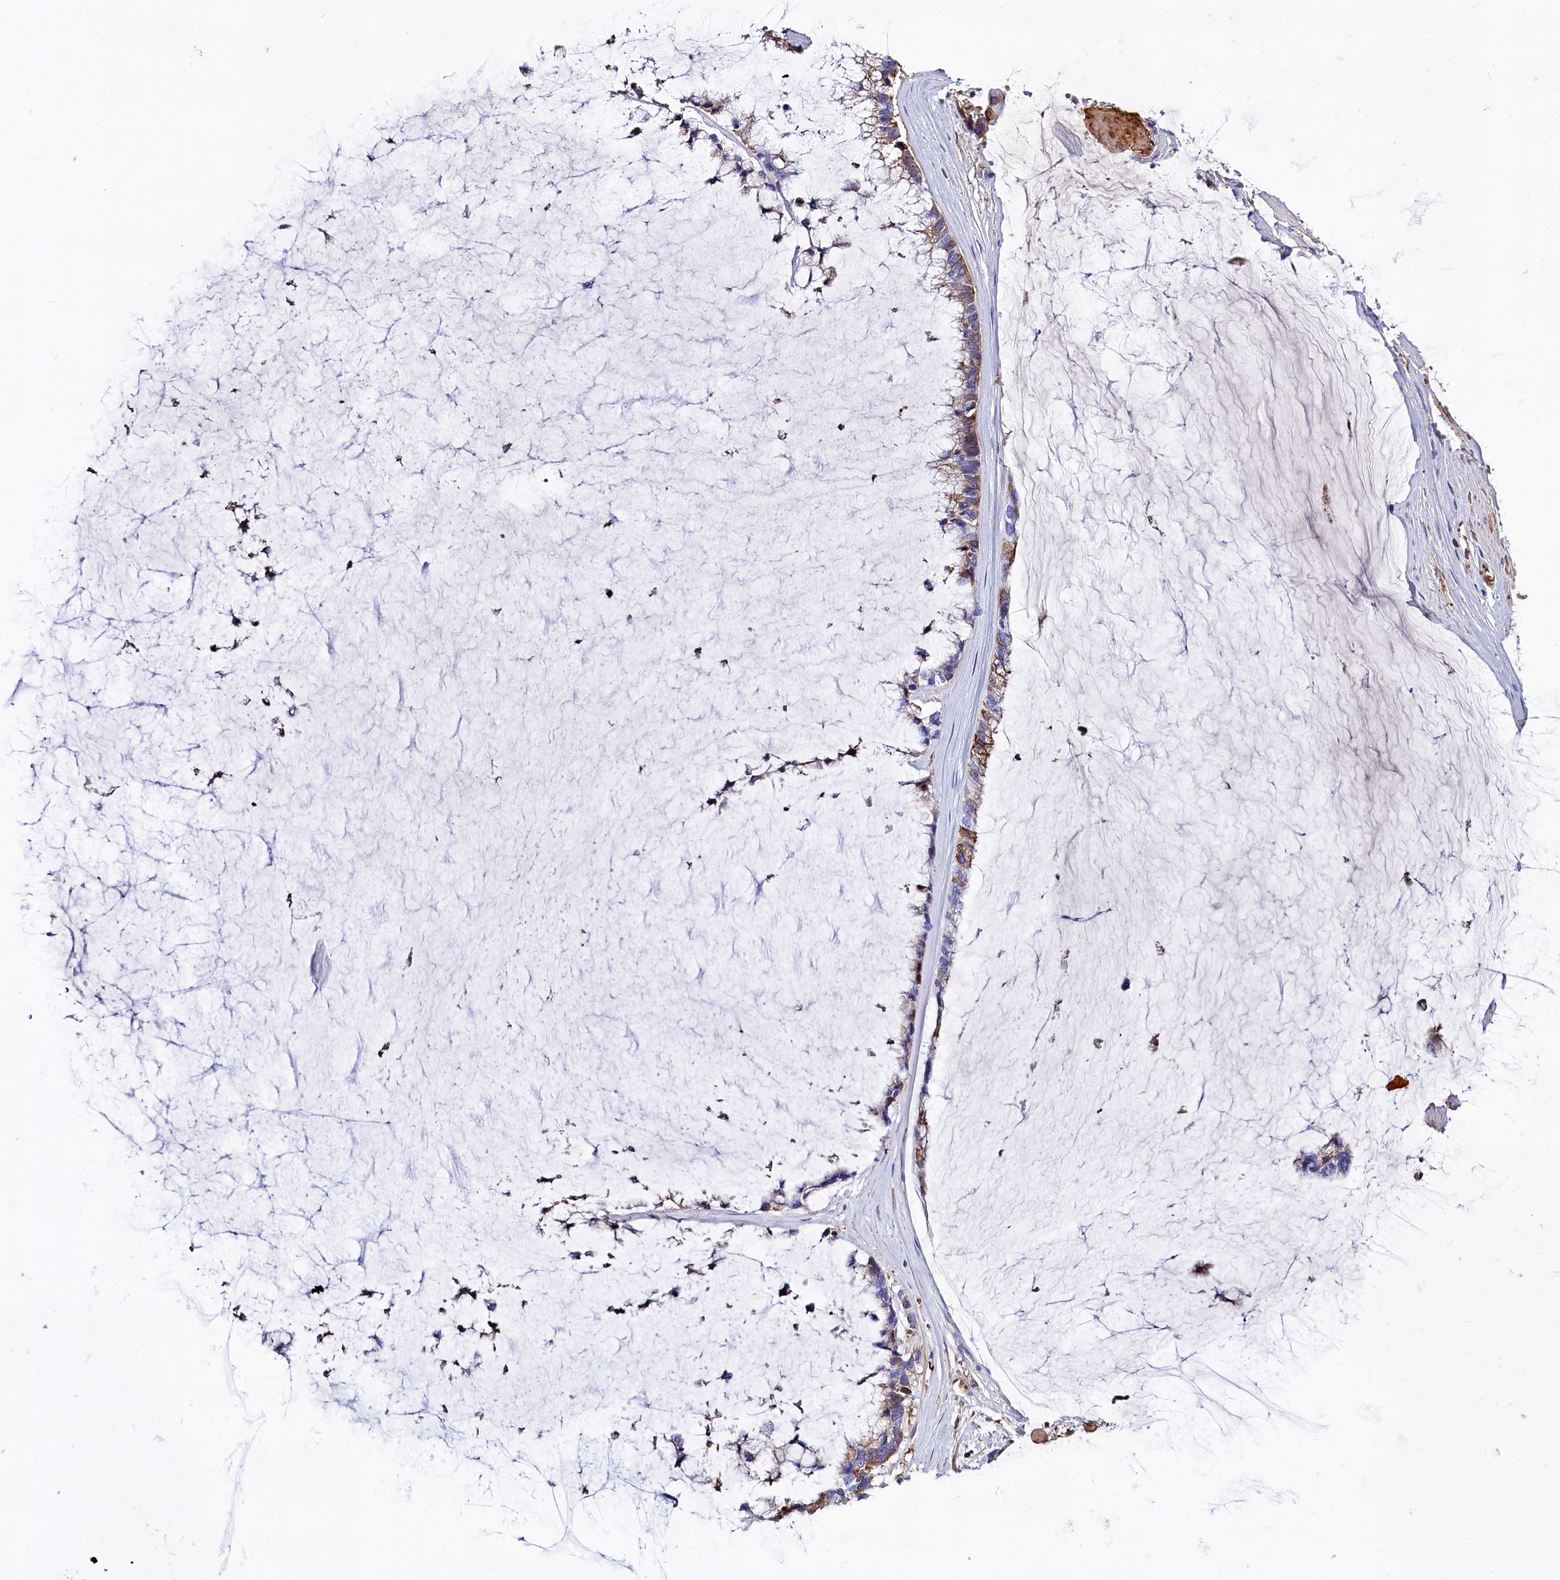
{"staining": {"intensity": "moderate", "quantity": "<25%", "location": "cytoplasmic/membranous"}, "tissue": "ovarian cancer", "cell_type": "Tumor cells", "image_type": "cancer", "snomed": [{"axis": "morphology", "description": "Cystadenocarcinoma, mucinous, NOS"}, {"axis": "topography", "description": "Ovary"}], "caption": "Tumor cells demonstrate moderate cytoplasmic/membranous staining in approximately <25% of cells in ovarian mucinous cystadenocarcinoma.", "gene": "RPUSD3", "patient": {"sex": "female", "age": 39}}